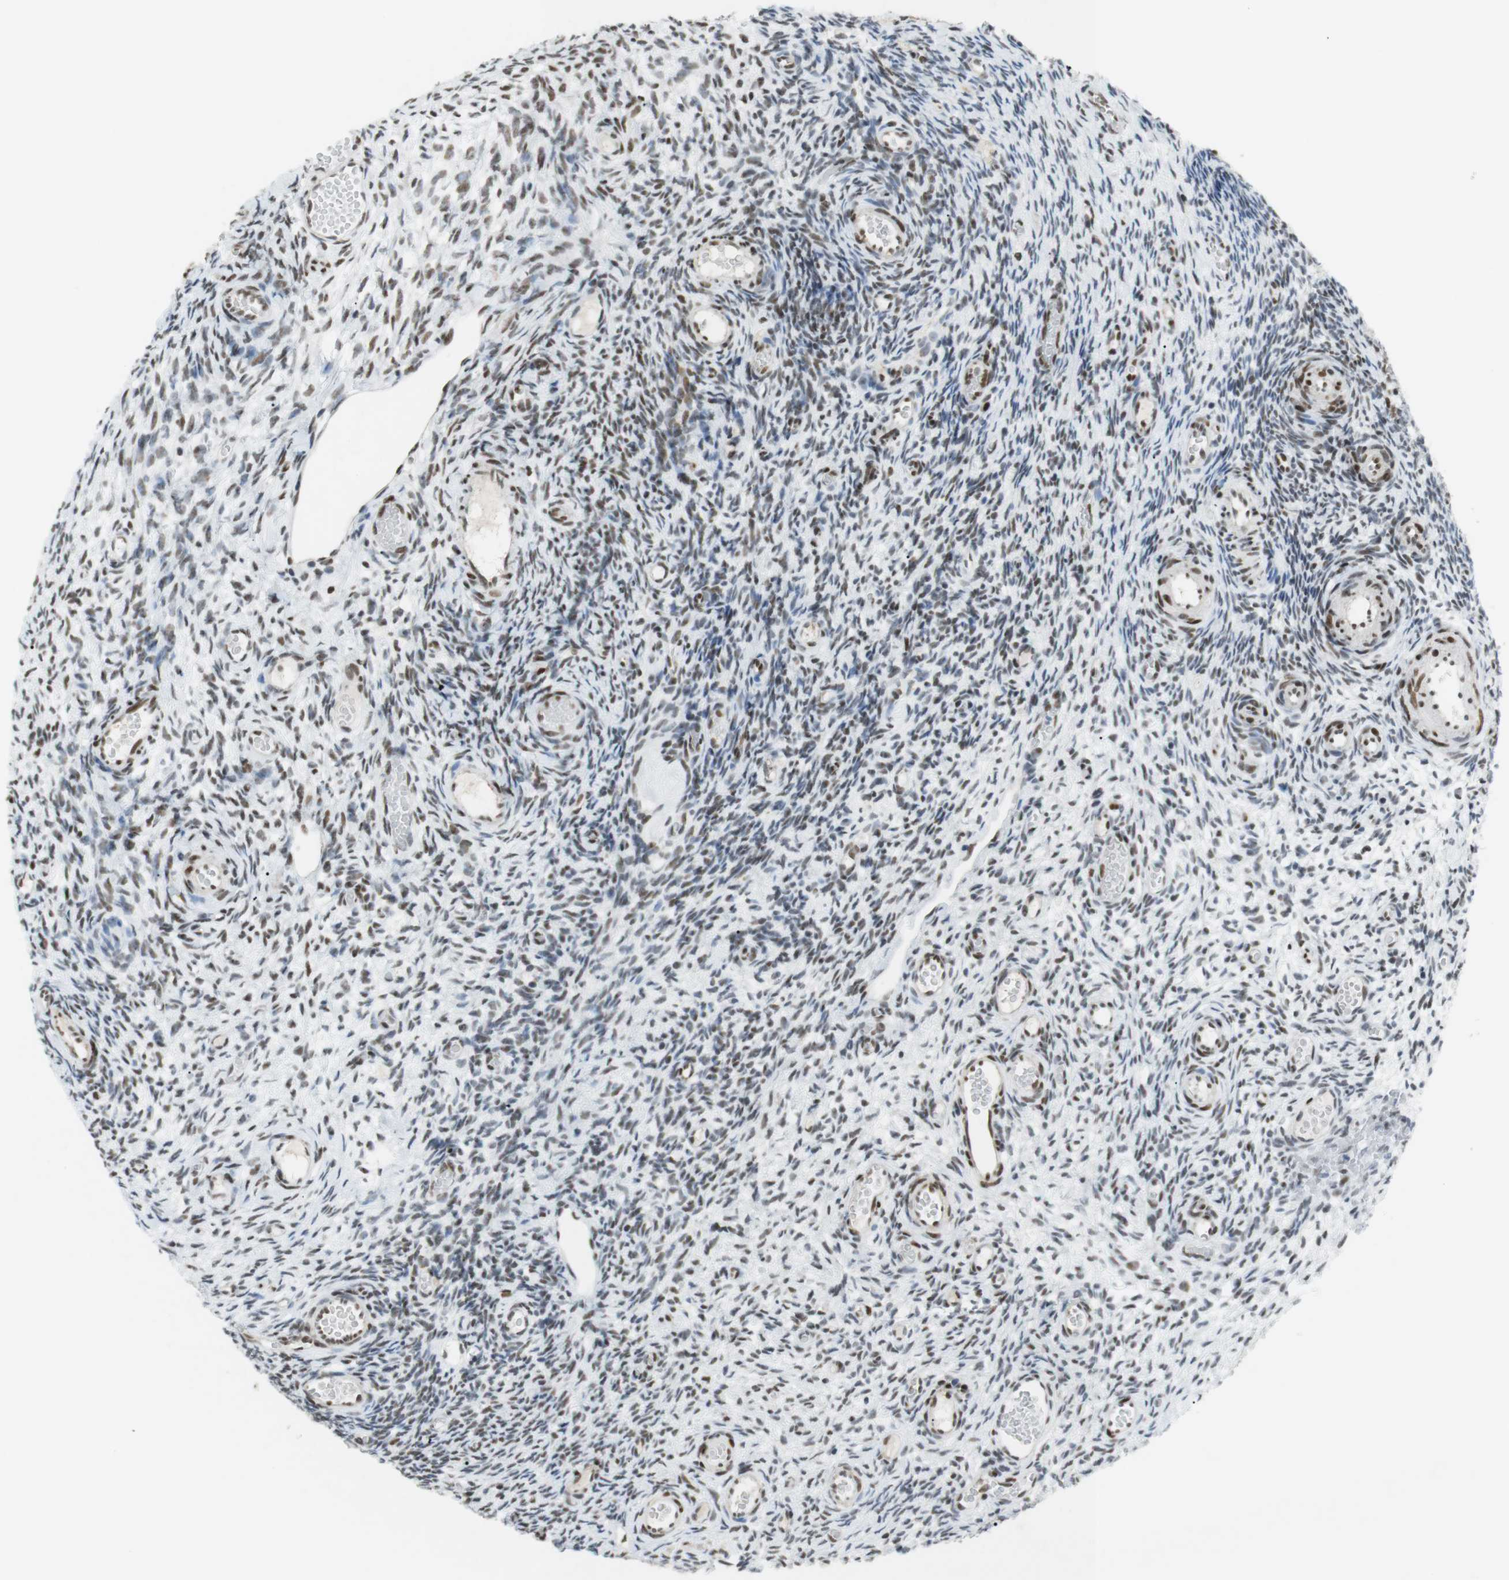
{"staining": {"intensity": "moderate", "quantity": "25%-75%", "location": "nuclear"}, "tissue": "ovary", "cell_type": "Follicle cells", "image_type": "normal", "snomed": [{"axis": "morphology", "description": "Normal tissue, NOS"}, {"axis": "topography", "description": "Ovary"}], "caption": "Ovary stained with immunohistochemistry (IHC) displays moderate nuclear staining in about 25%-75% of follicle cells. The staining was performed using DAB to visualize the protein expression in brown, while the nuclei were stained in blue with hematoxylin (Magnification: 20x).", "gene": "BMI1", "patient": {"sex": "female", "age": 35}}